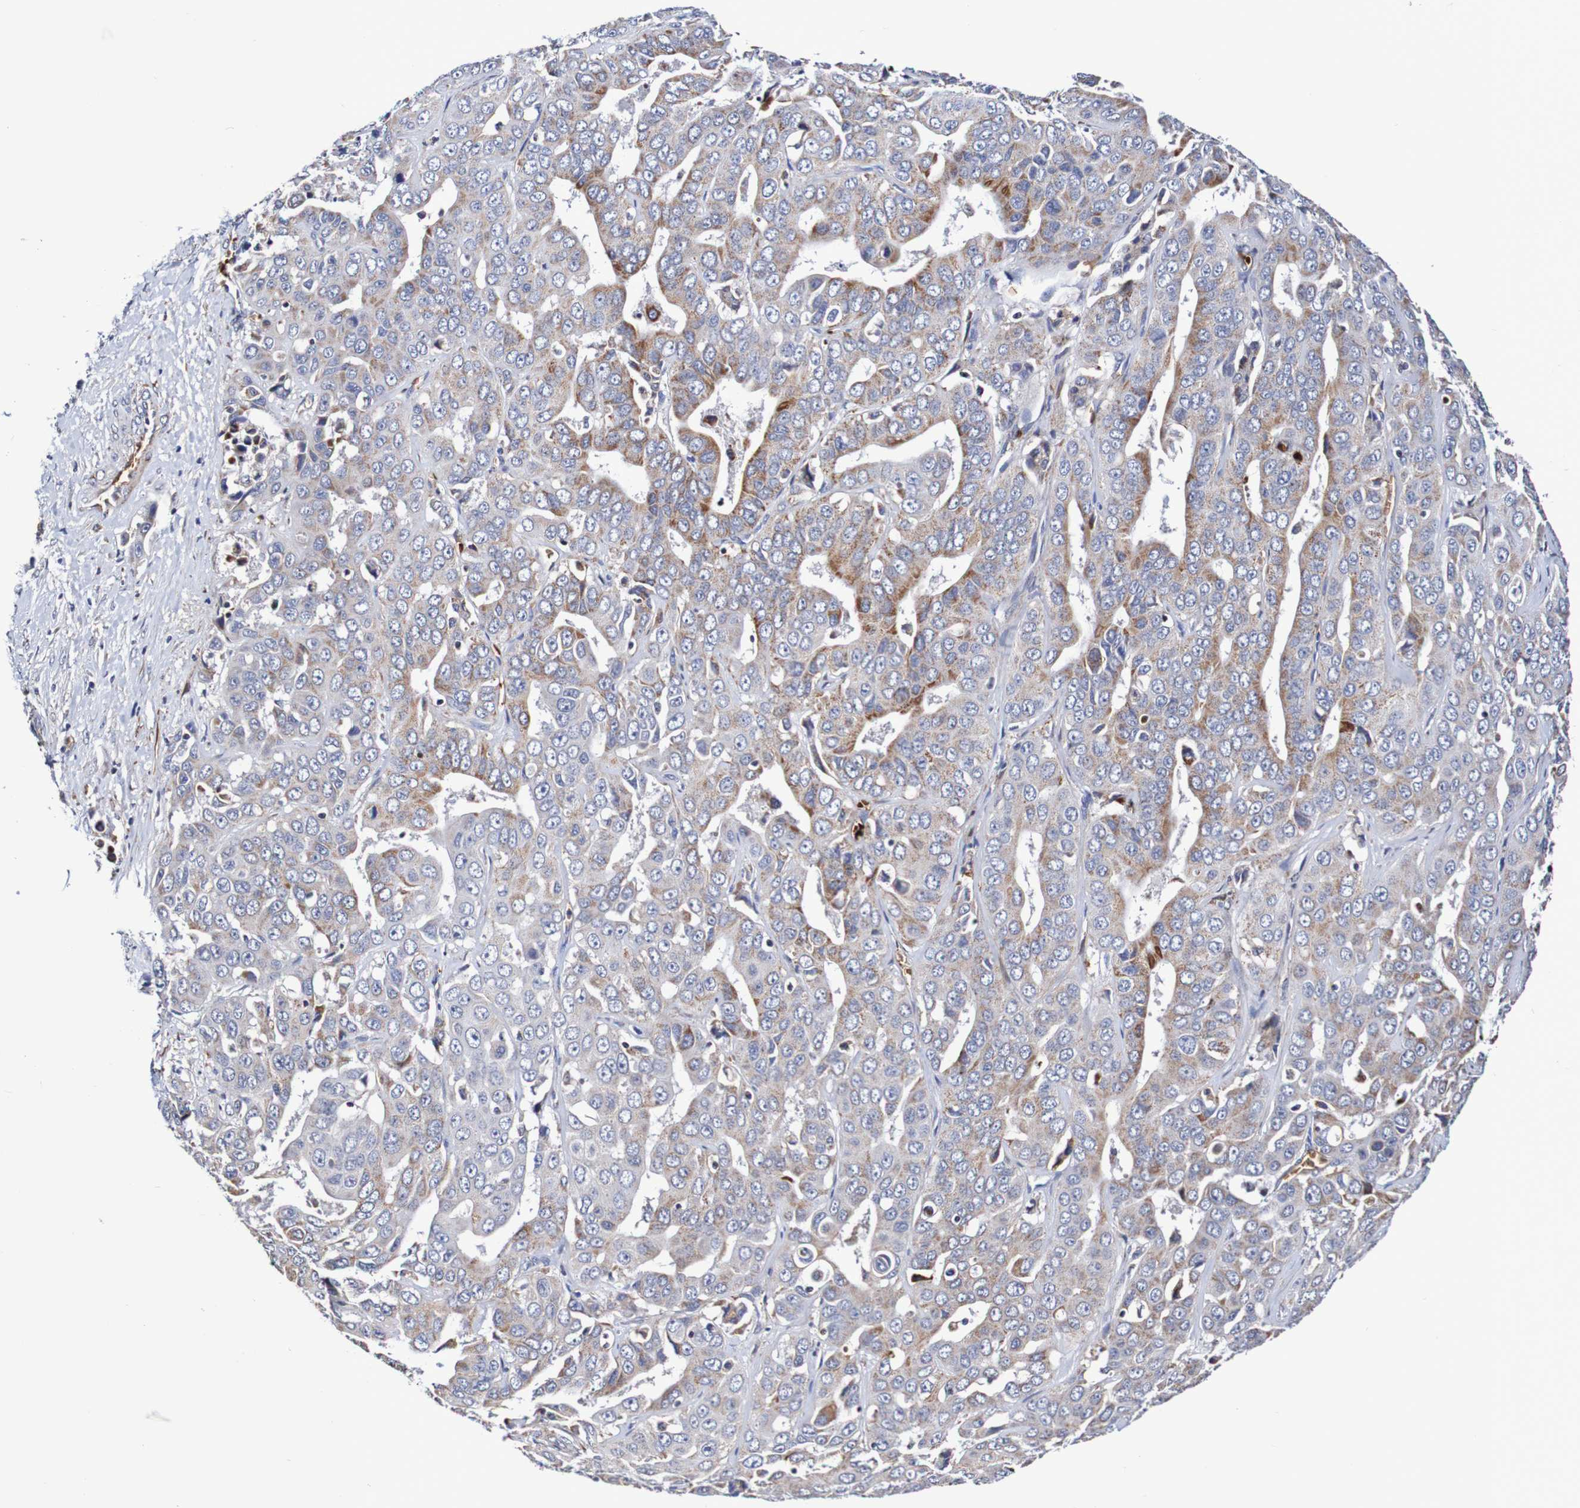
{"staining": {"intensity": "moderate", "quantity": "<25%", "location": "cytoplasmic/membranous"}, "tissue": "liver cancer", "cell_type": "Tumor cells", "image_type": "cancer", "snomed": [{"axis": "morphology", "description": "Cholangiocarcinoma"}, {"axis": "topography", "description": "Liver"}], "caption": "Brown immunohistochemical staining in human liver cancer (cholangiocarcinoma) displays moderate cytoplasmic/membranous positivity in approximately <25% of tumor cells.", "gene": "WNT4", "patient": {"sex": "female", "age": 52}}